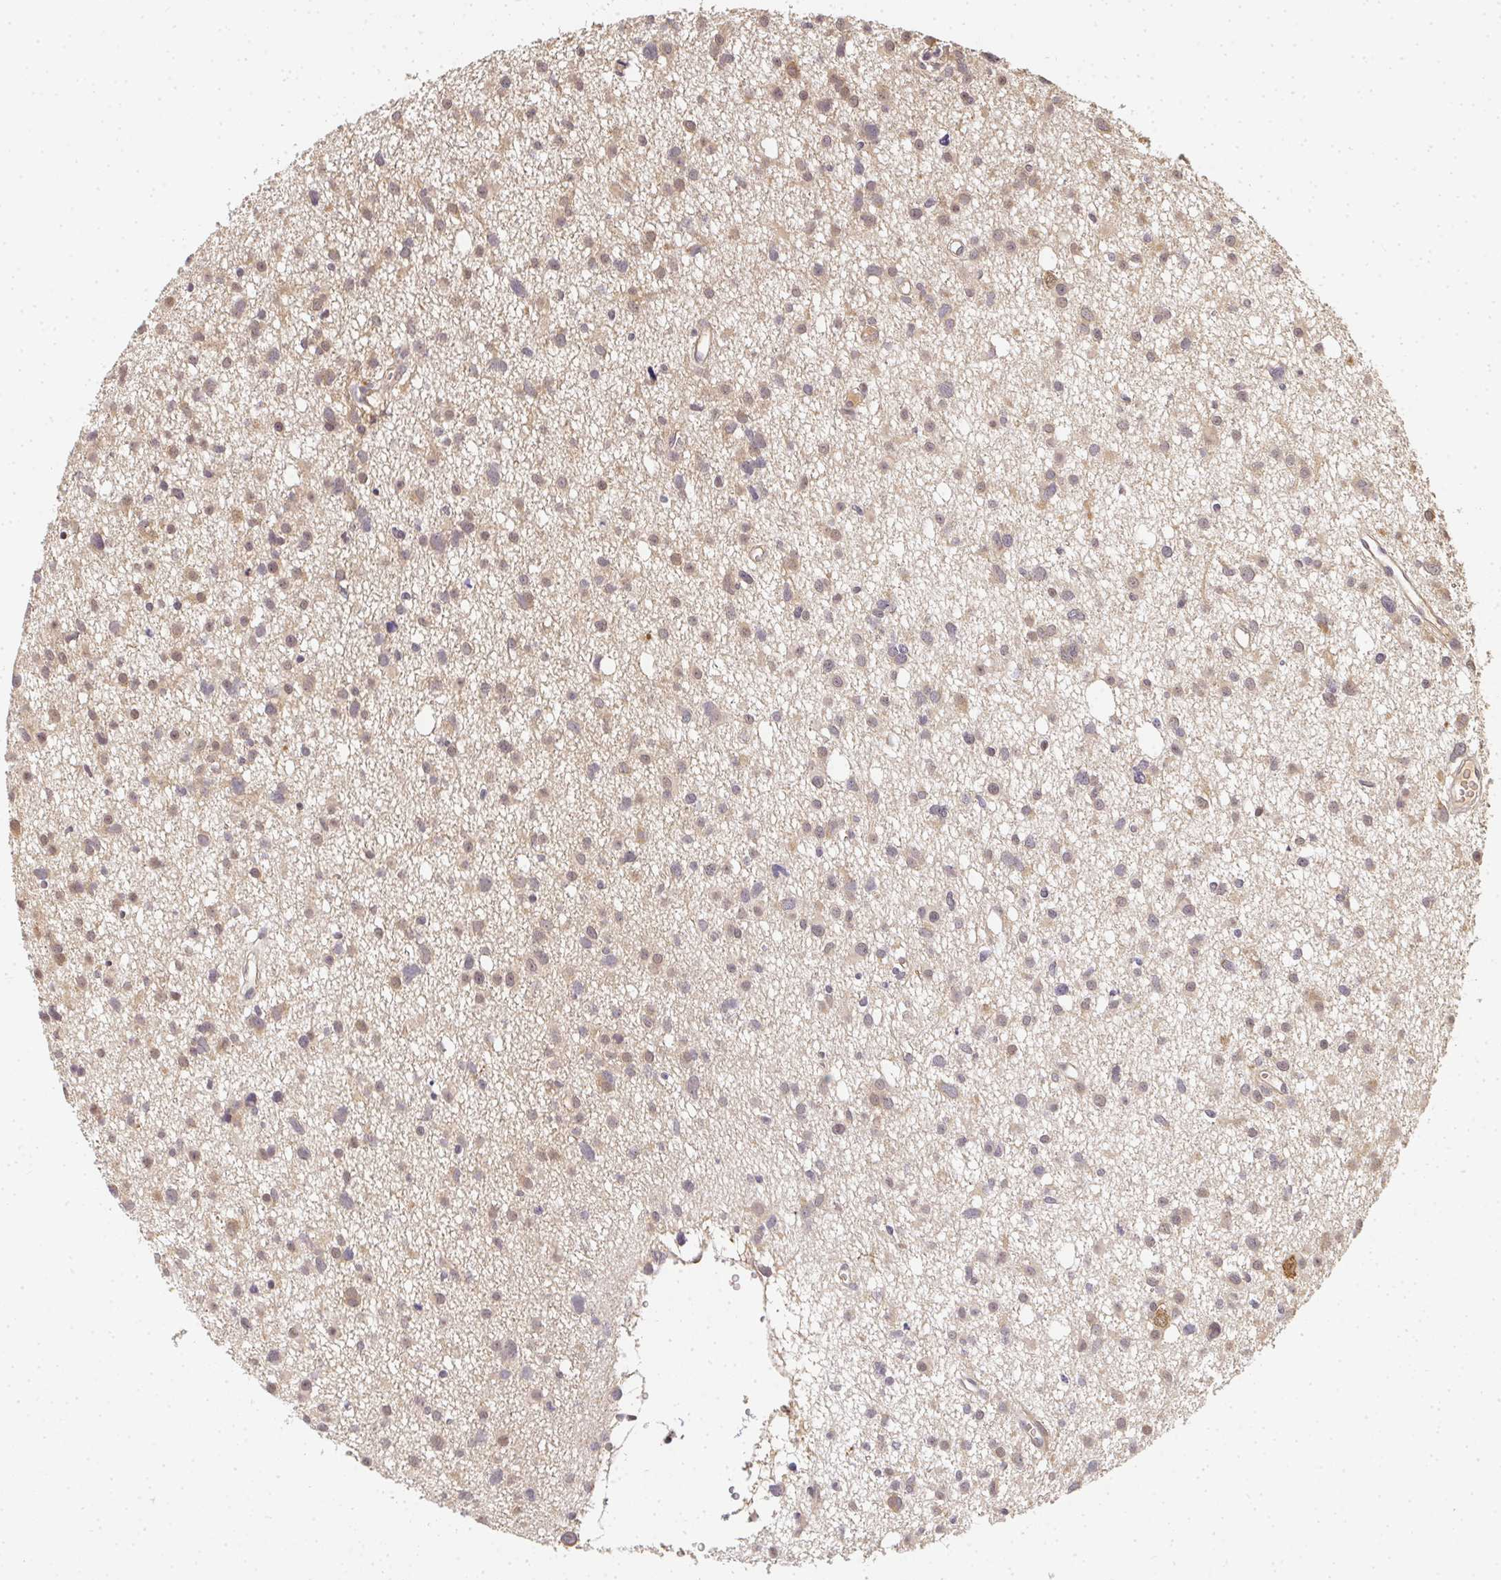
{"staining": {"intensity": "weak", "quantity": "25%-75%", "location": "cytoplasmic/membranous"}, "tissue": "glioma", "cell_type": "Tumor cells", "image_type": "cancer", "snomed": [{"axis": "morphology", "description": "Glioma, malignant, High grade"}, {"axis": "topography", "description": "Brain"}], "caption": "Immunohistochemistry (IHC) of malignant high-grade glioma shows low levels of weak cytoplasmic/membranous positivity in about 25%-75% of tumor cells.", "gene": "SLC35B3", "patient": {"sex": "male", "age": 23}}